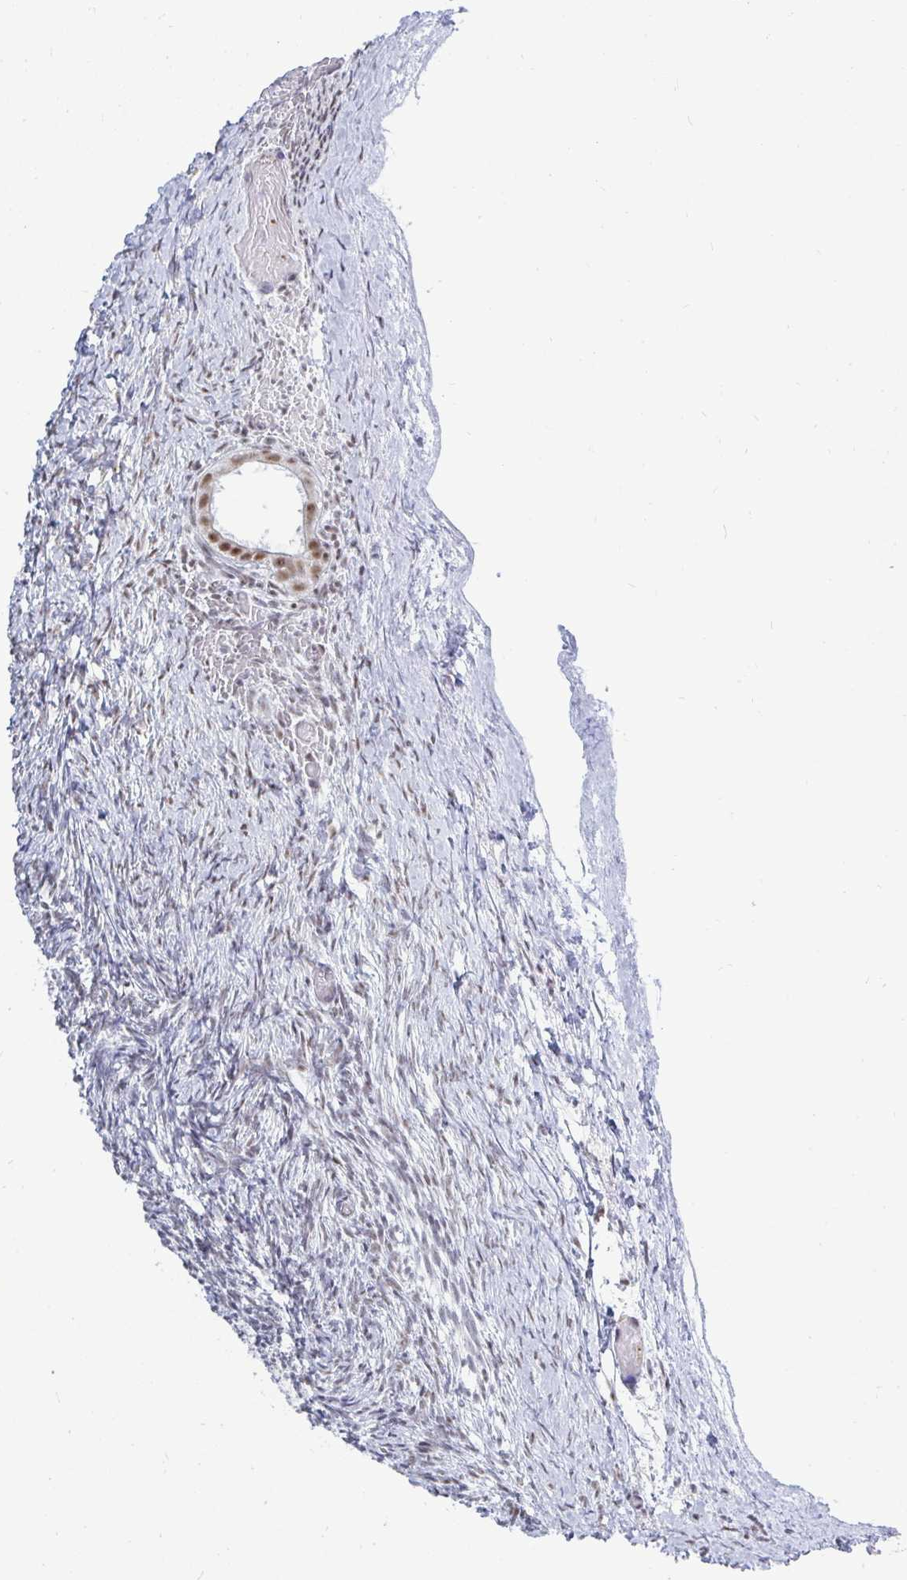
{"staining": {"intensity": "moderate", "quantity": "<25%", "location": "nuclear"}, "tissue": "ovary", "cell_type": "Follicle cells", "image_type": "normal", "snomed": [{"axis": "morphology", "description": "Normal tissue, NOS"}, {"axis": "topography", "description": "Ovary"}], "caption": "Immunohistochemistry (IHC) of benign ovary shows low levels of moderate nuclear staining in approximately <25% of follicle cells.", "gene": "TRIP12", "patient": {"sex": "female", "age": 39}}